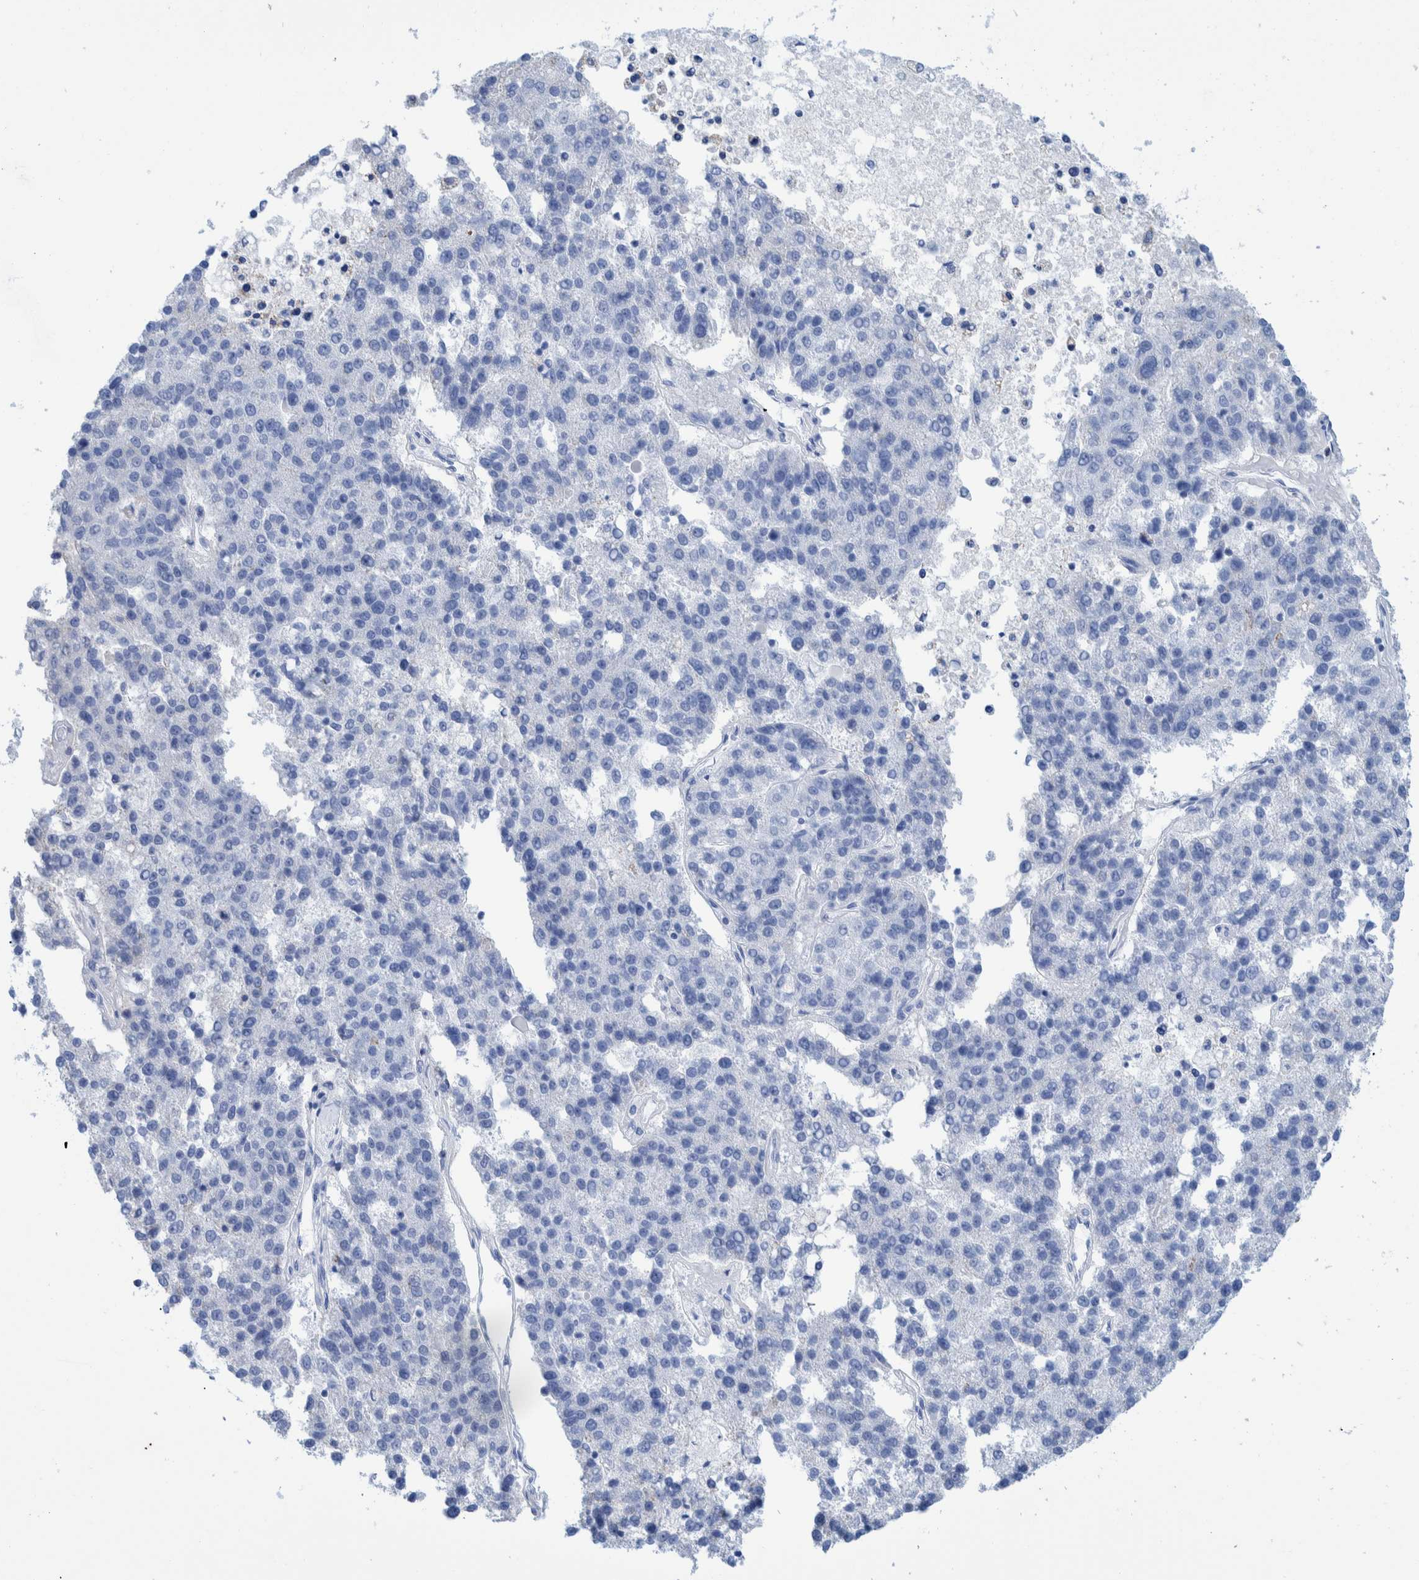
{"staining": {"intensity": "negative", "quantity": "none", "location": "none"}, "tissue": "pancreatic cancer", "cell_type": "Tumor cells", "image_type": "cancer", "snomed": [{"axis": "morphology", "description": "Adenocarcinoma, NOS"}, {"axis": "topography", "description": "Pancreas"}], "caption": "DAB (3,3'-diaminobenzidine) immunohistochemical staining of pancreatic cancer shows no significant positivity in tumor cells.", "gene": "KRT14", "patient": {"sex": "female", "age": 61}}